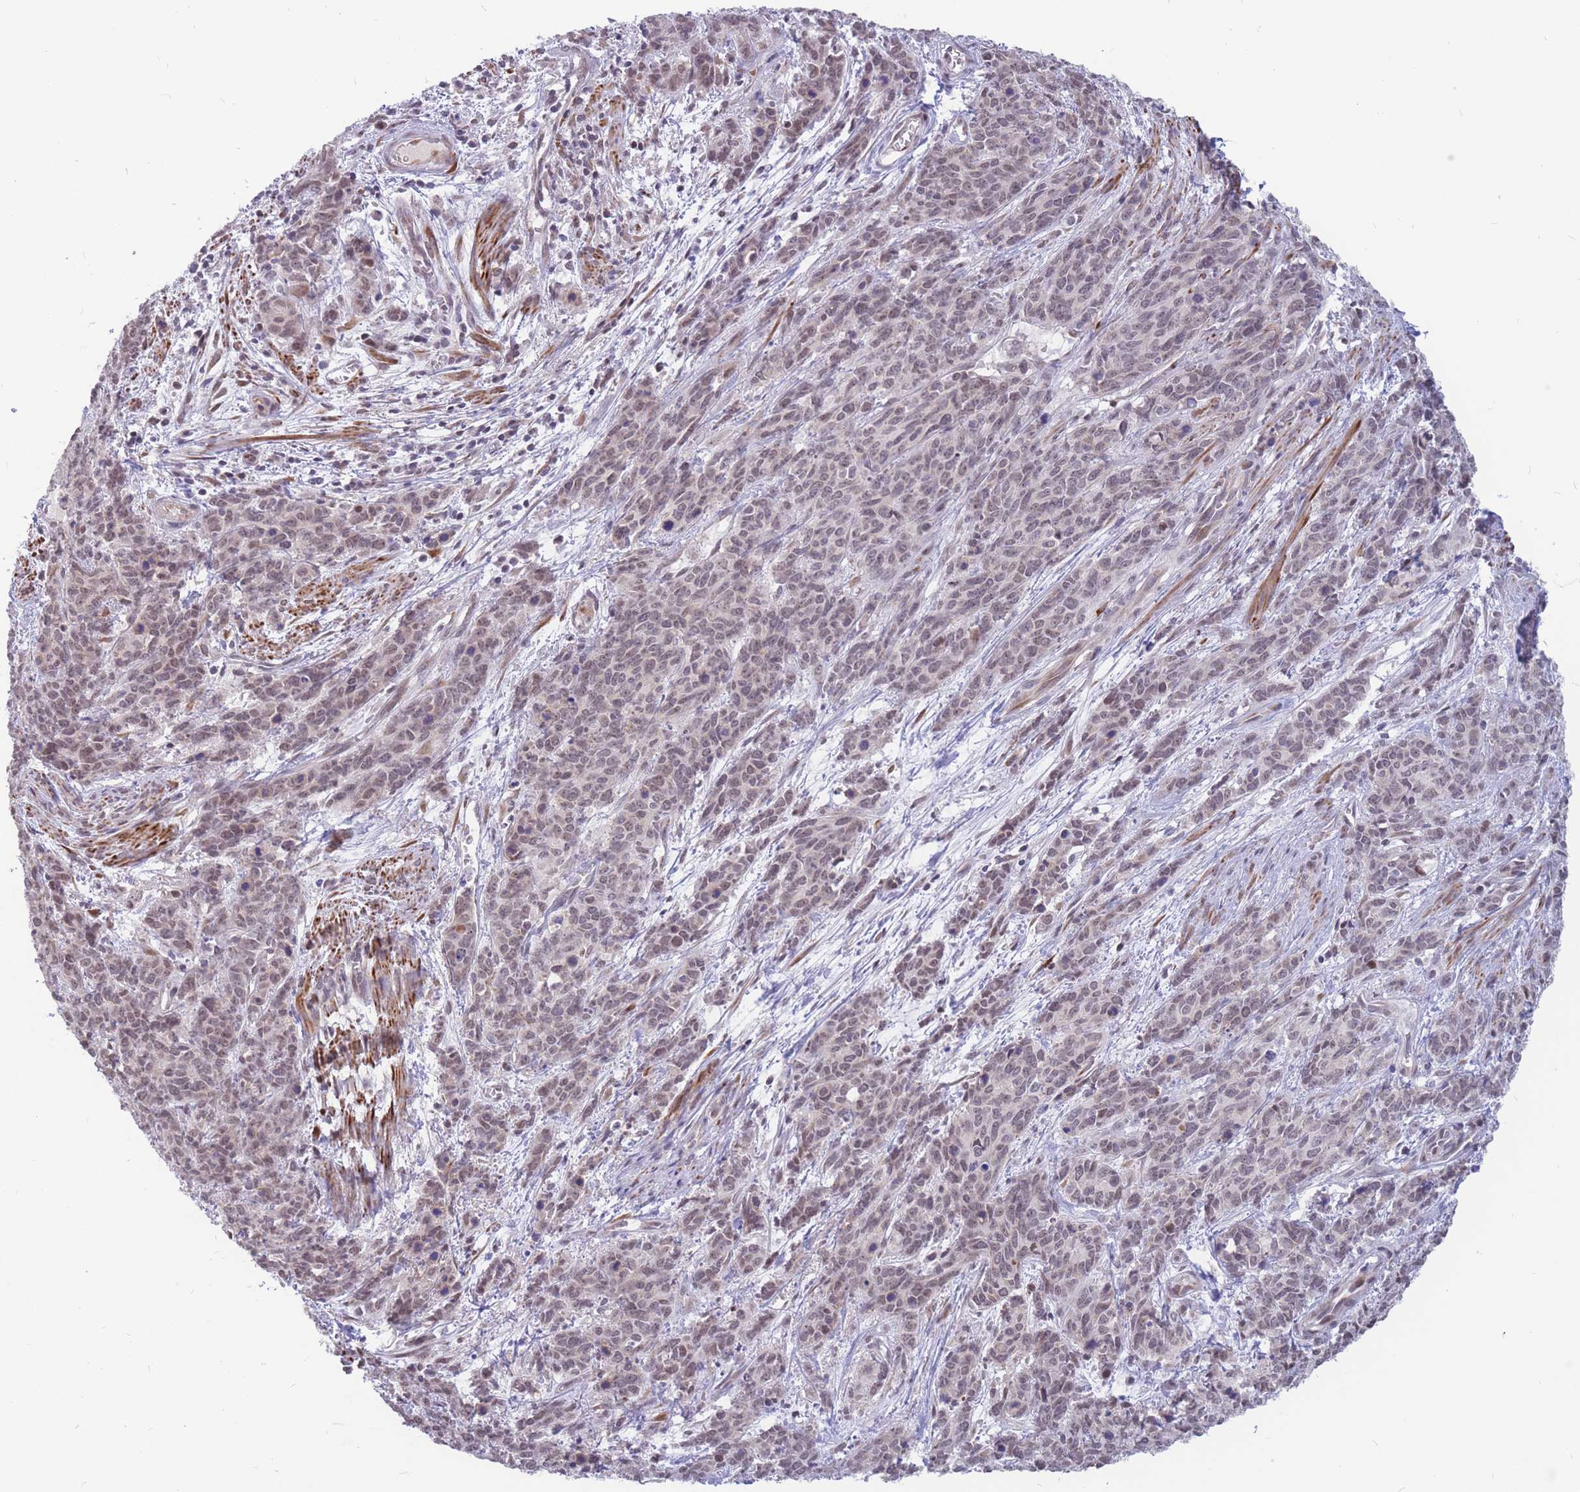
{"staining": {"intensity": "weak", "quantity": "25%-75%", "location": "nuclear"}, "tissue": "cervical cancer", "cell_type": "Tumor cells", "image_type": "cancer", "snomed": [{"axis": "morphology", "description": "Squamous cell carcinoma, NOS"}, {"axis": "topography", "description": "Cervix"}], "caption": "Brown immunohistochemical staining in human cervical cancer shows weak nuclear staining in about 25%-75% of tumor cells.", "gene": "ADD2", "patient": {"sex": "female", "age": 60}}